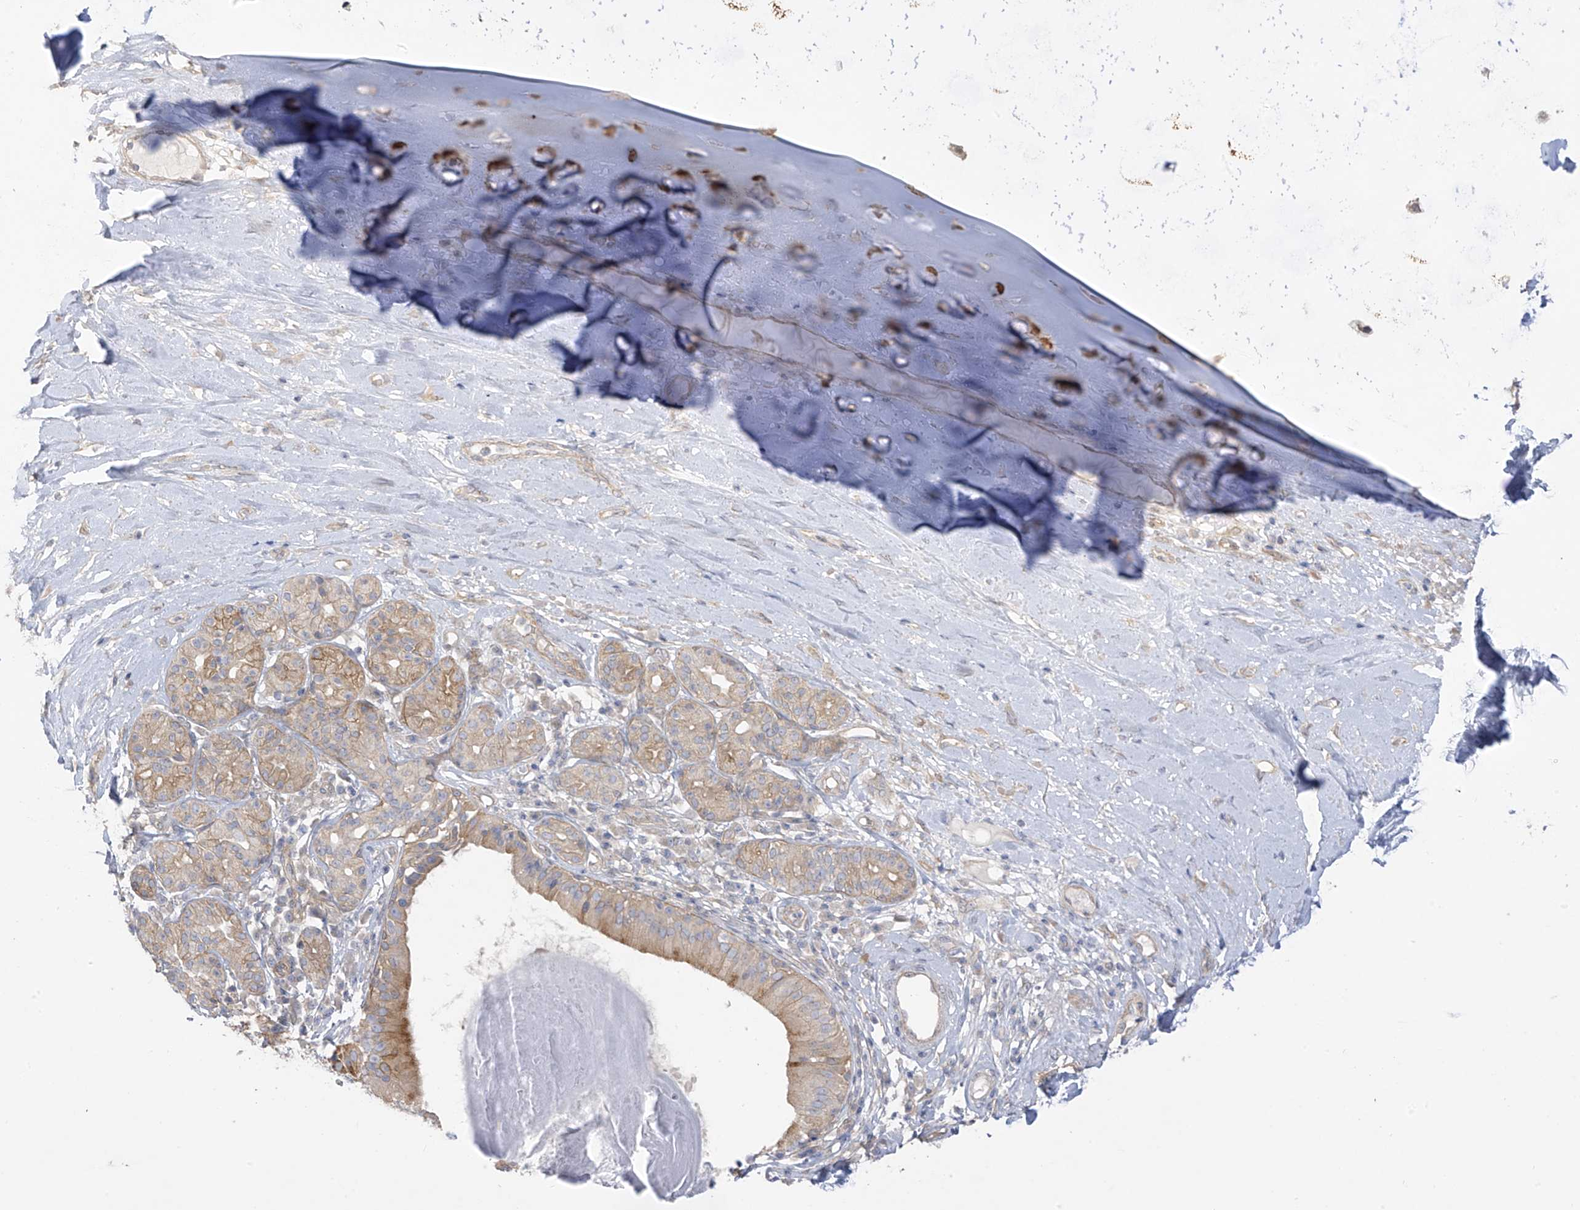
{"staining": {"intensity": "negative", "quantity": "none", "location": "none"}, "tissue": "adipose tissue", "cell_type": "Adipocytes", "image_type": "normal", "snomed": [{"axis": "morphology", "description": "Normal tissue, NOS"}, {"axis": "morphology", "description": "Basal cell carcinoma"}, {"axis": "topography", "description": "Cartilage tissue"}, {"axis": "topography", "description": "Nasopharynx"}, {"axis": "topography", "description": "Oral tissue"}], "caption": "This is an IHC histopathology image of normal adipose tissue. There is no expression in adipocytes.", "gene": "EIPR1", "patient": {"sex": "female", "age": 77}}